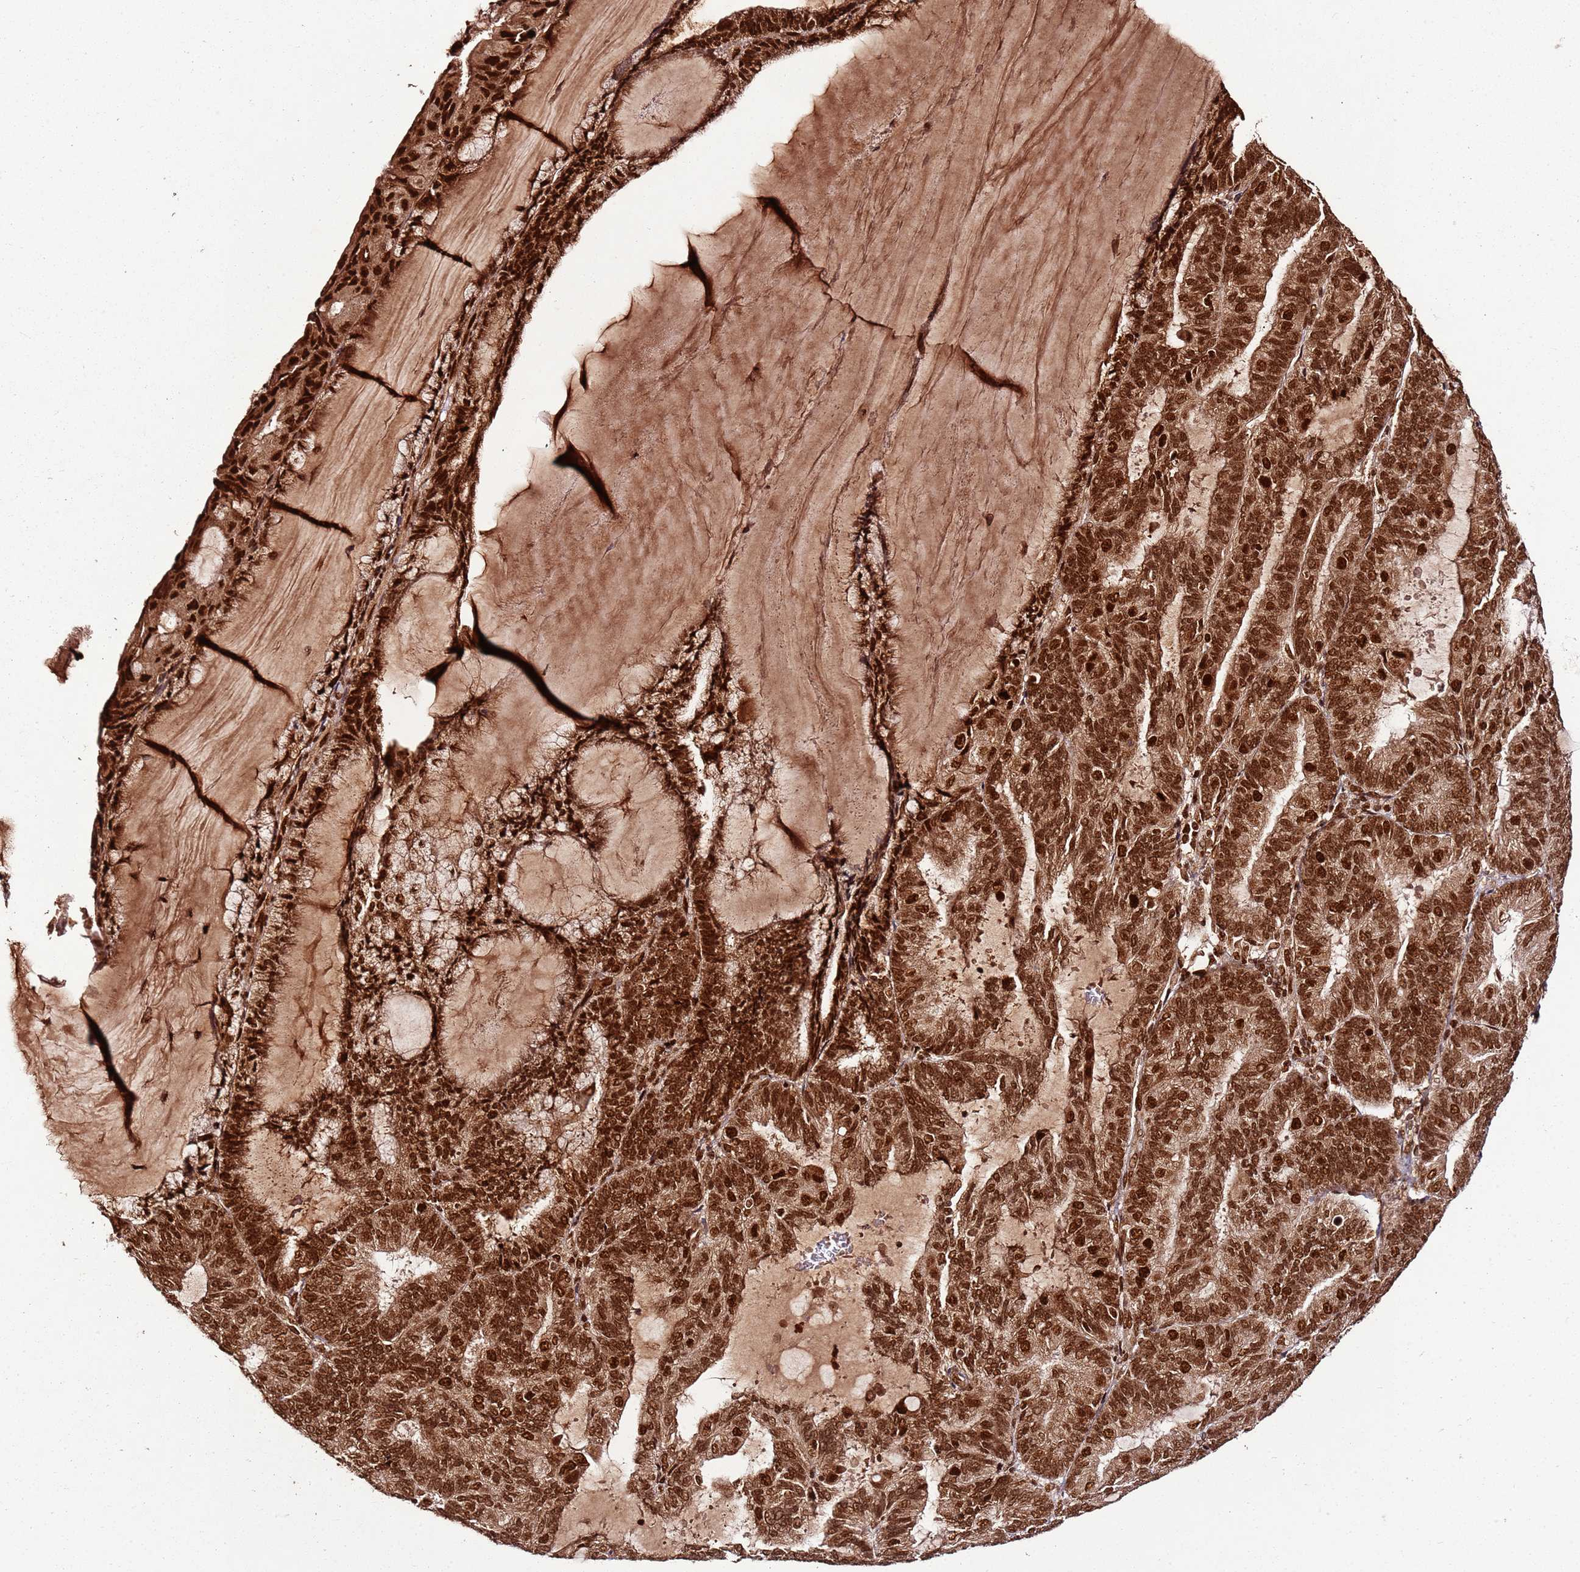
{"staining": {"intensity": "strong", "quantity": ">75%", "location": "nuclear"}, "tissue": "endometrial cancer", "cell_type": "Tumor cells", "image_type": "cancer", "snomed": [{"axis": "morphology", "description": "Adenocarcinoma, NOS"}, {"axis": "topography", "description": "Endometrium"}], "caption": "Brown immunohistochemical staining in human endometrial cancer displays strong nuclear expression in about >75% of tumor cells. (DAB (3,3'-diaminobenzidine) IHC with brightfield microscopy, high magnification).", "gene": "XRN2", "patient": {"sex": "female", "age": 81}}